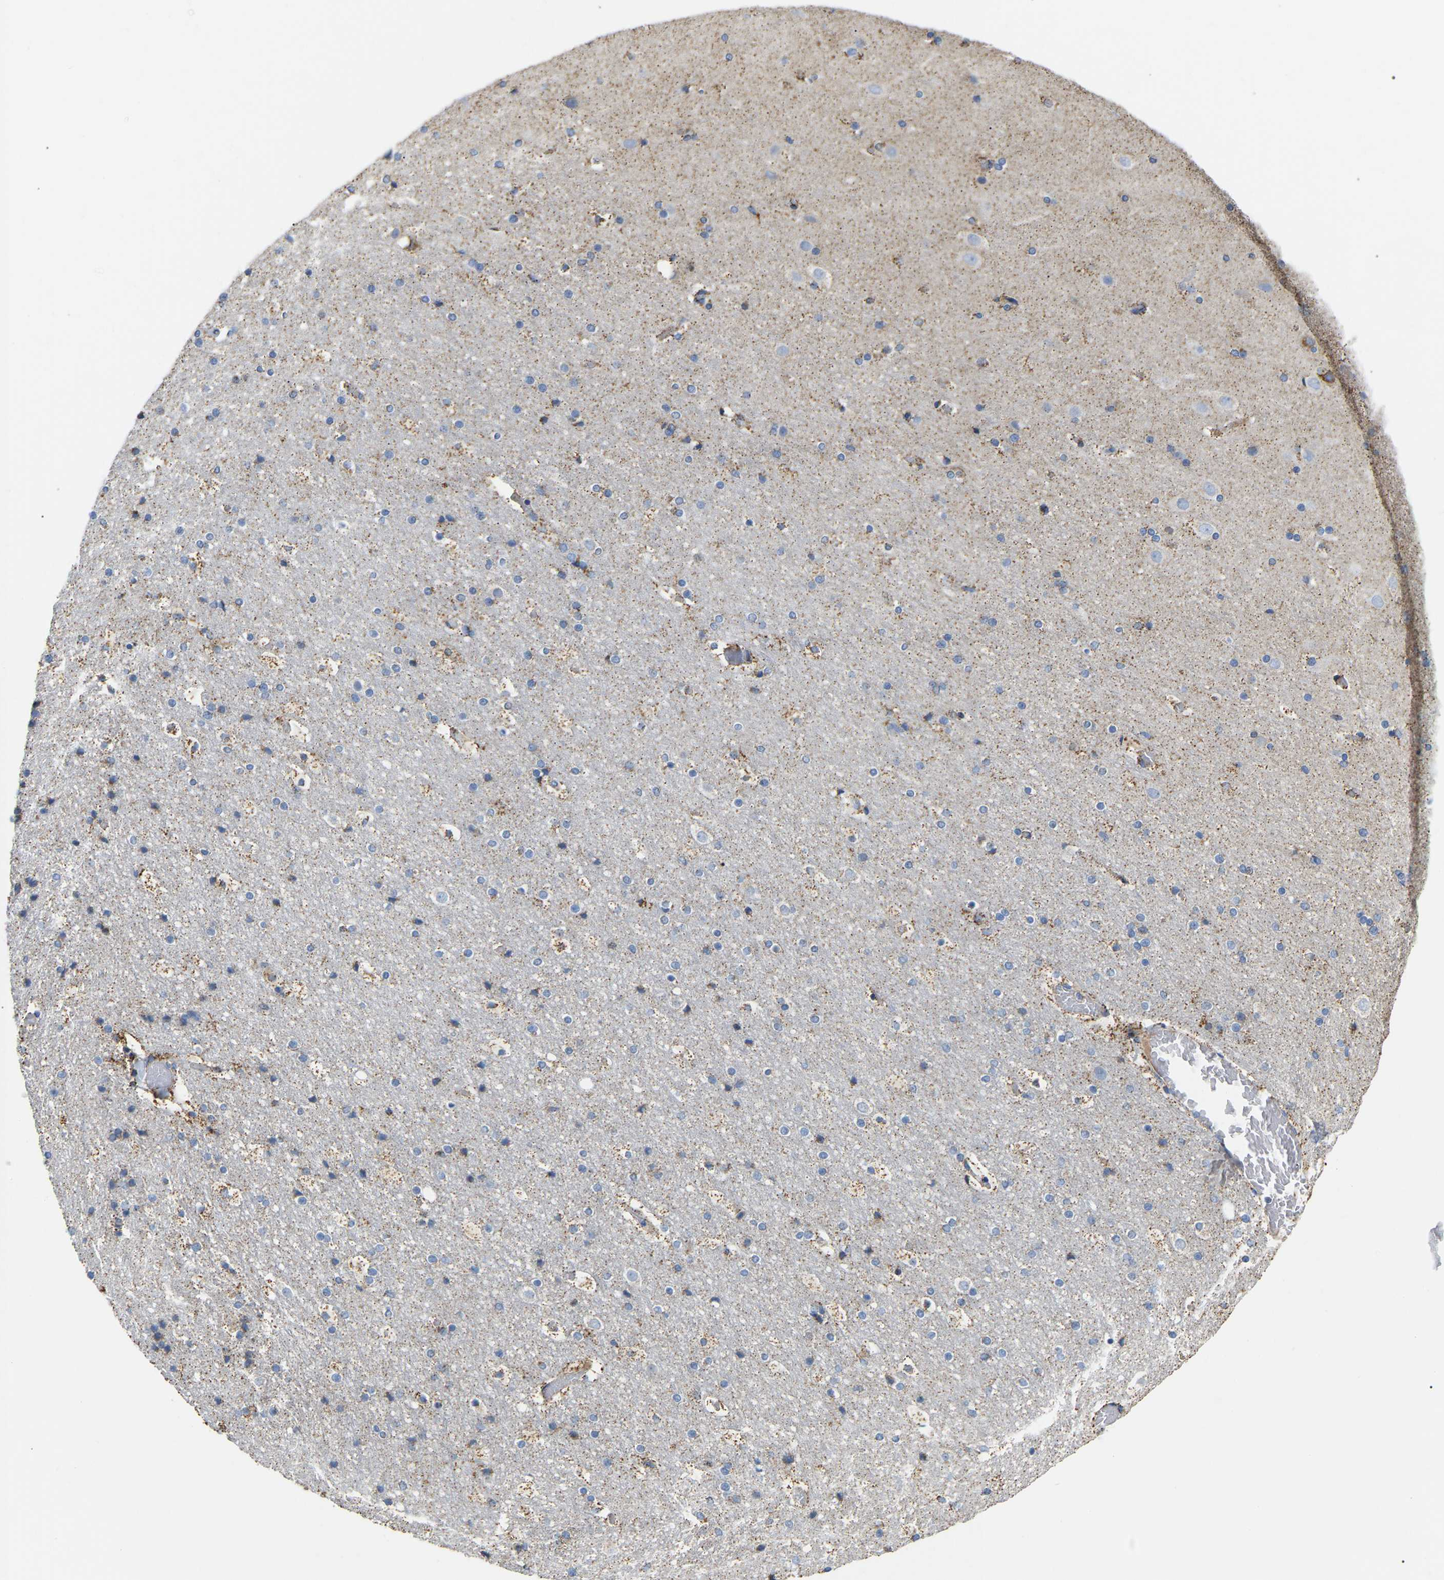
{"staining": {"intensity": "moderate", "quantity": ">75%", "location": "cytoplasmic/membranous"}, "tissue": "cerebral cortex", "cell_type": "Endothelial cells", "image_type": "normal", "snomed": [{"axis": "morphology", "description": "Normal tissue, NOS"}, {"axis": "topography", "description": "Cerebral cortex"}], "caption": "DAB immunohistochemical staining of benign human cerebral cortex reveals moderate cytoplasmic/membranous protein expression in approximately >75% of endothelial cells. The staining is performed using DAB brown chromogen to label protein expression. The nuclei are counter-stained blue using hematoxylin.", "gene": "HIBADH", "patient": {"sex": "male", "age": 57}}